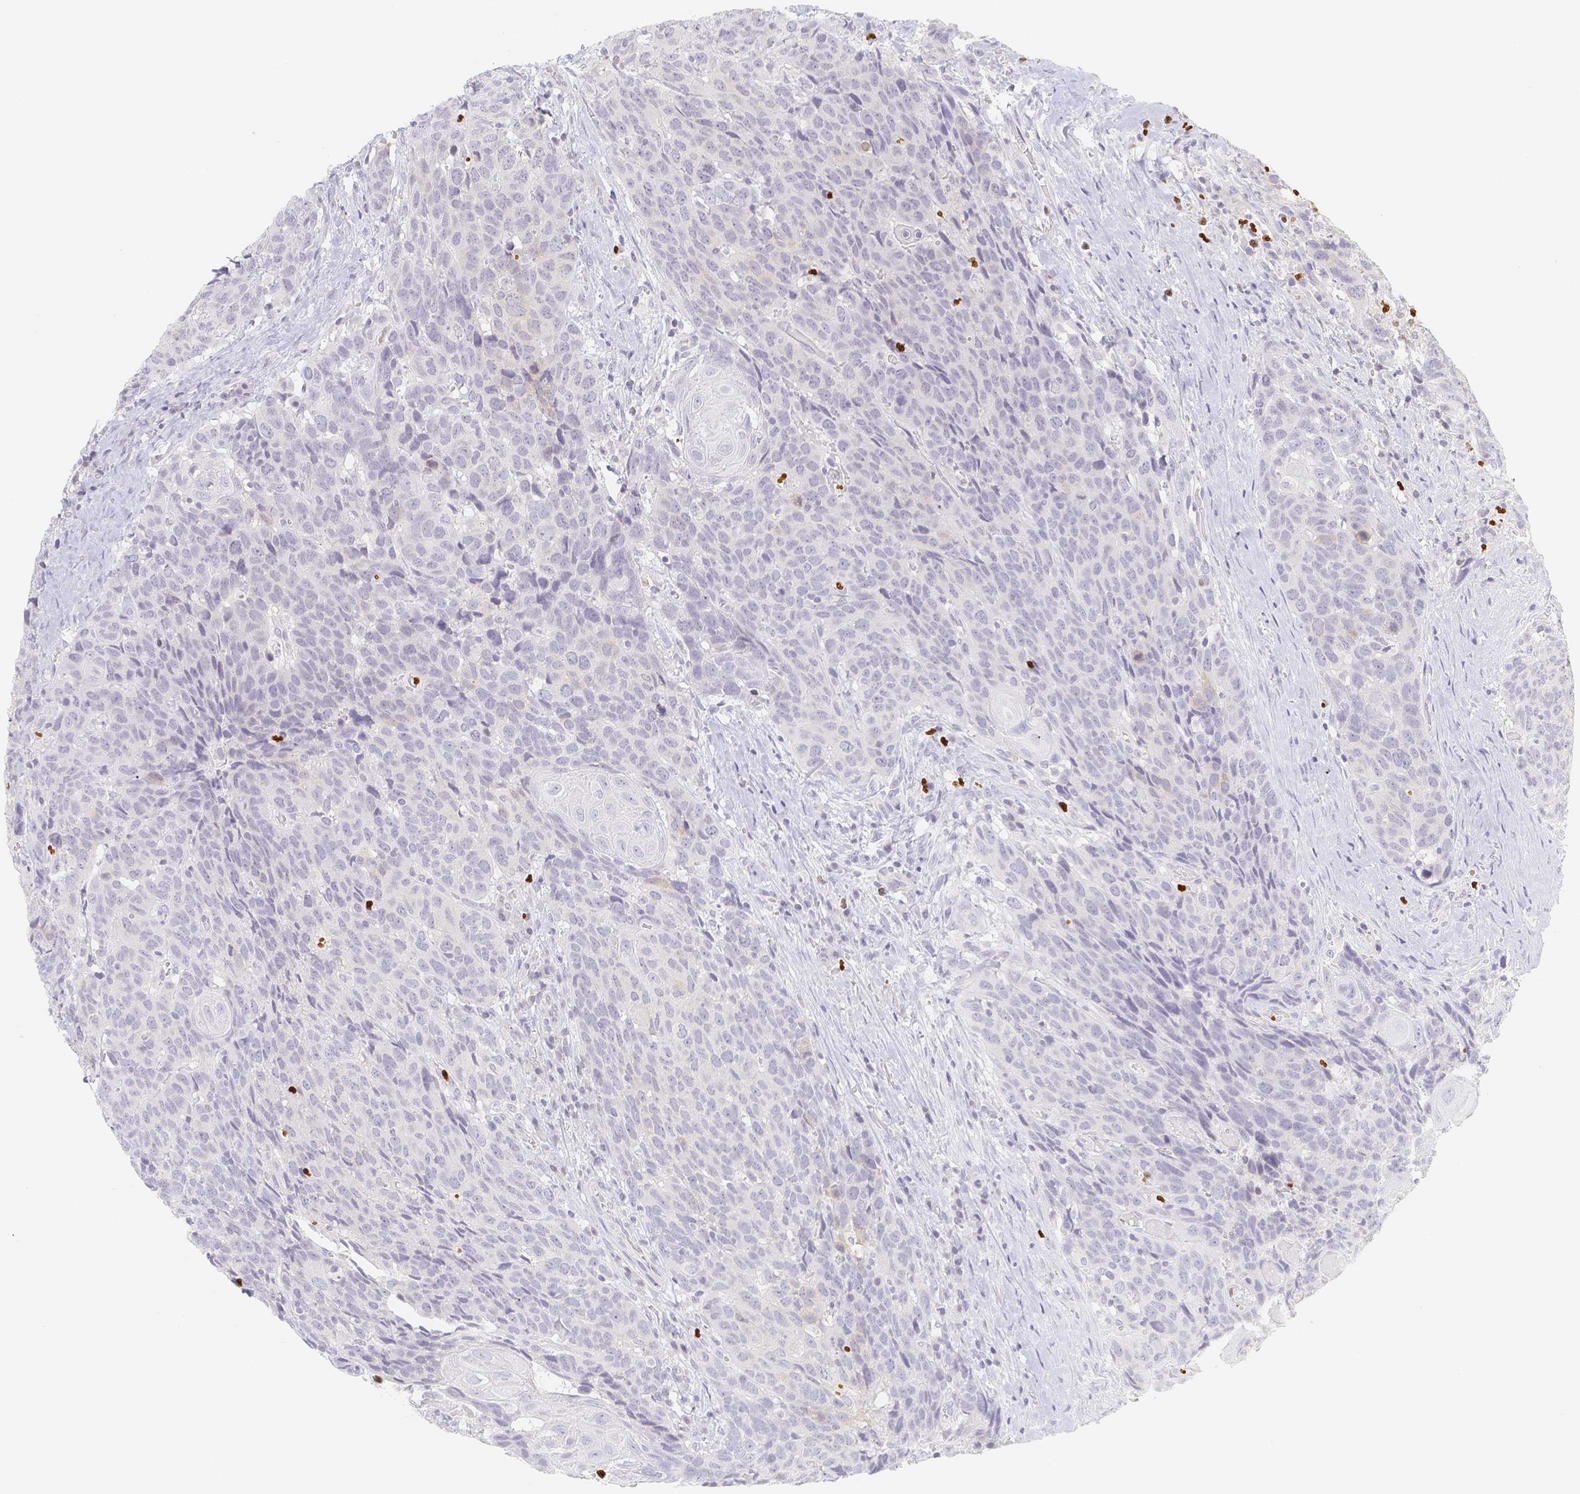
{"staining": {"intensity": "negative", "quantity": "none", "location": "none"}, "tissue": "head and neck cancer", "cell_type": "Tumor cells", "image_type": "cancer", "snomed": [{"axis": "morphology", "description": "Squamous cell carcinoma, NOS"}, {"axis": "topography", "description": "Head-Neck"}], "caption": "Tumor cells are negative for protein expression in human squamous cell carcinoma (head and neck). Nuclei are stained in blue.", "gene": "PADI4", "patient": {"sex": "male", "age": 66}}